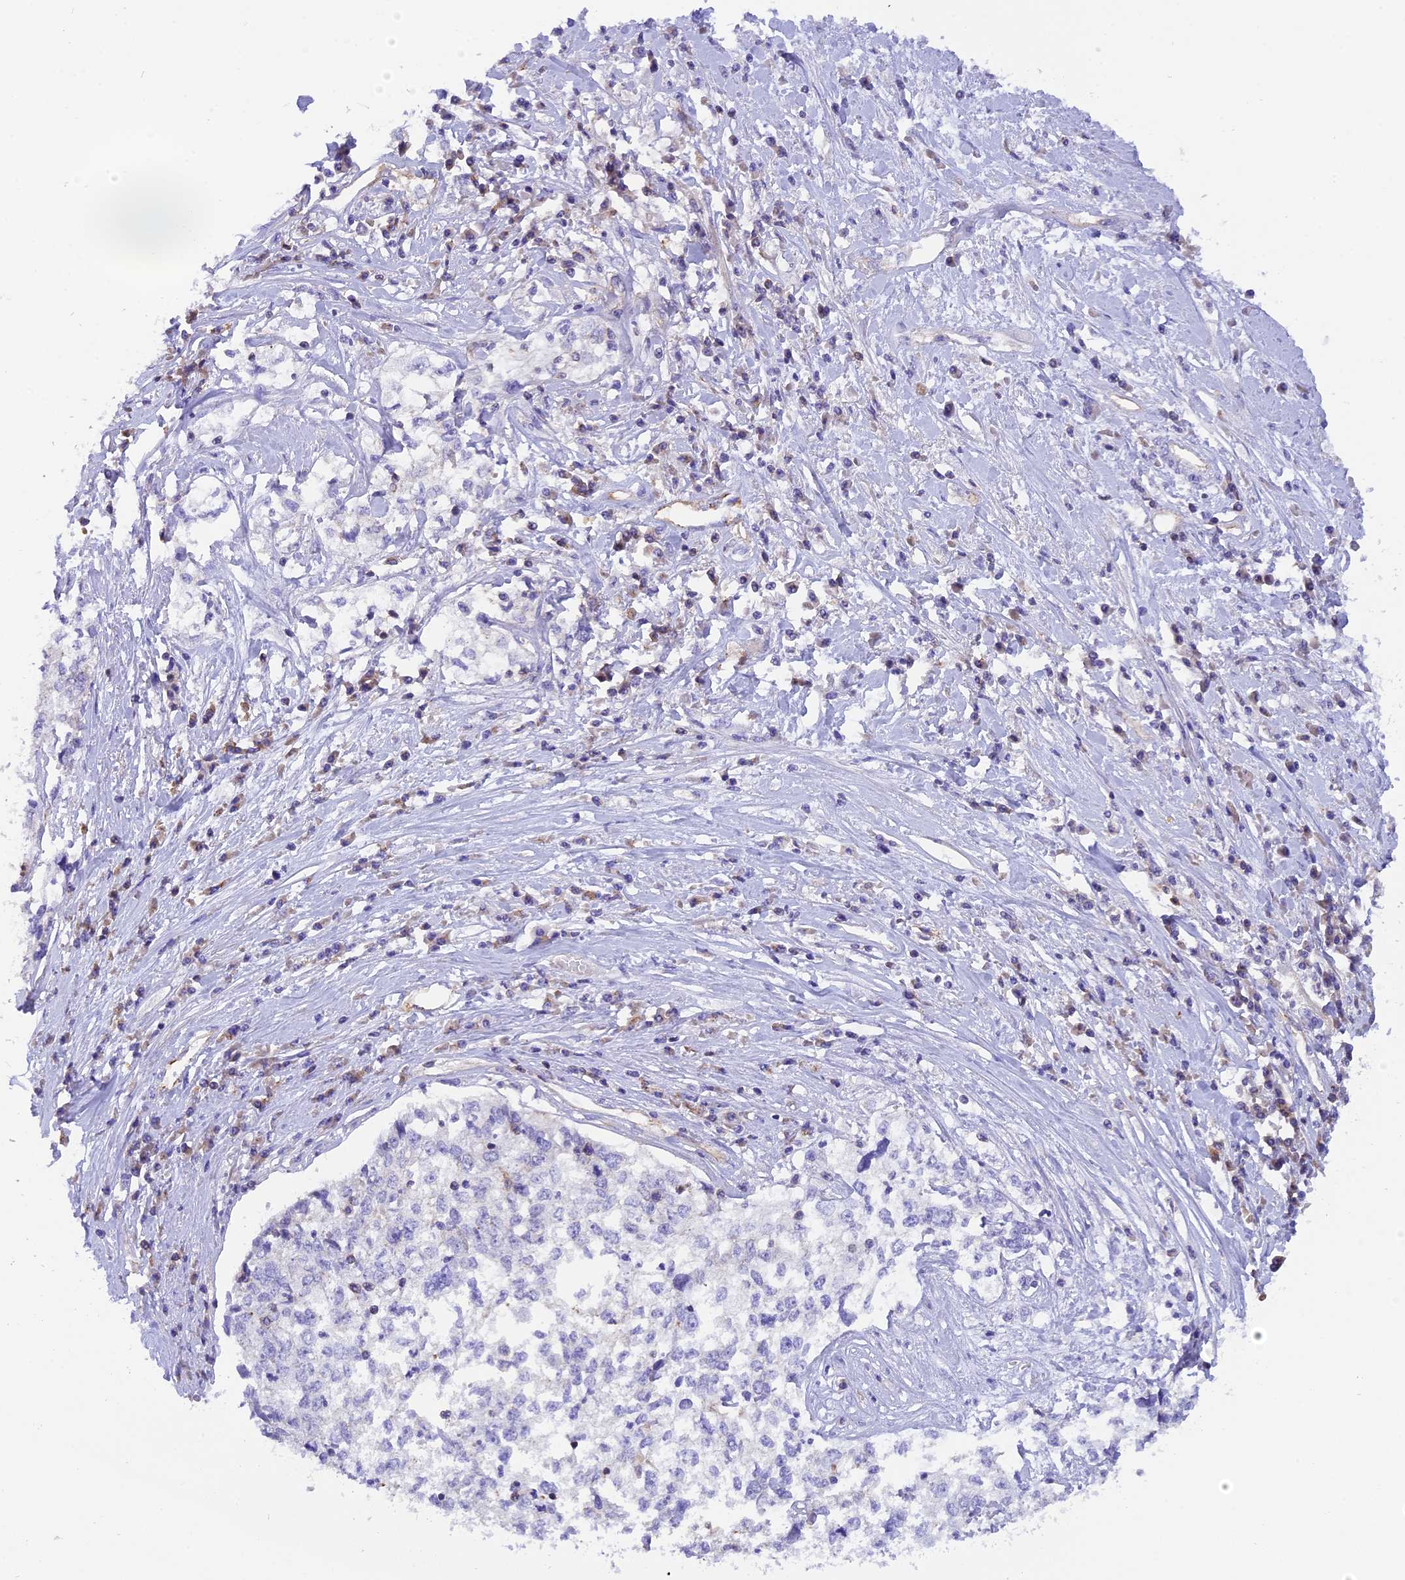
{"staining": {"intensity": "negative", "quantity": "none", "location": "none"}, "tissue": "cervical cancer", "cell_type": "Tumor cells", "image_type": "cancer", "snomed": [{"axis": "morphology", "description": "Squamous cell carcinoma, NOS"}, {"axis": "topography", "description": "Cervix"}], "caption": "Tumor cells are negative for protein expression in human cervical cancer.", "gene": "FAM193A", "patient": {"sex": "female", "age": 57}}